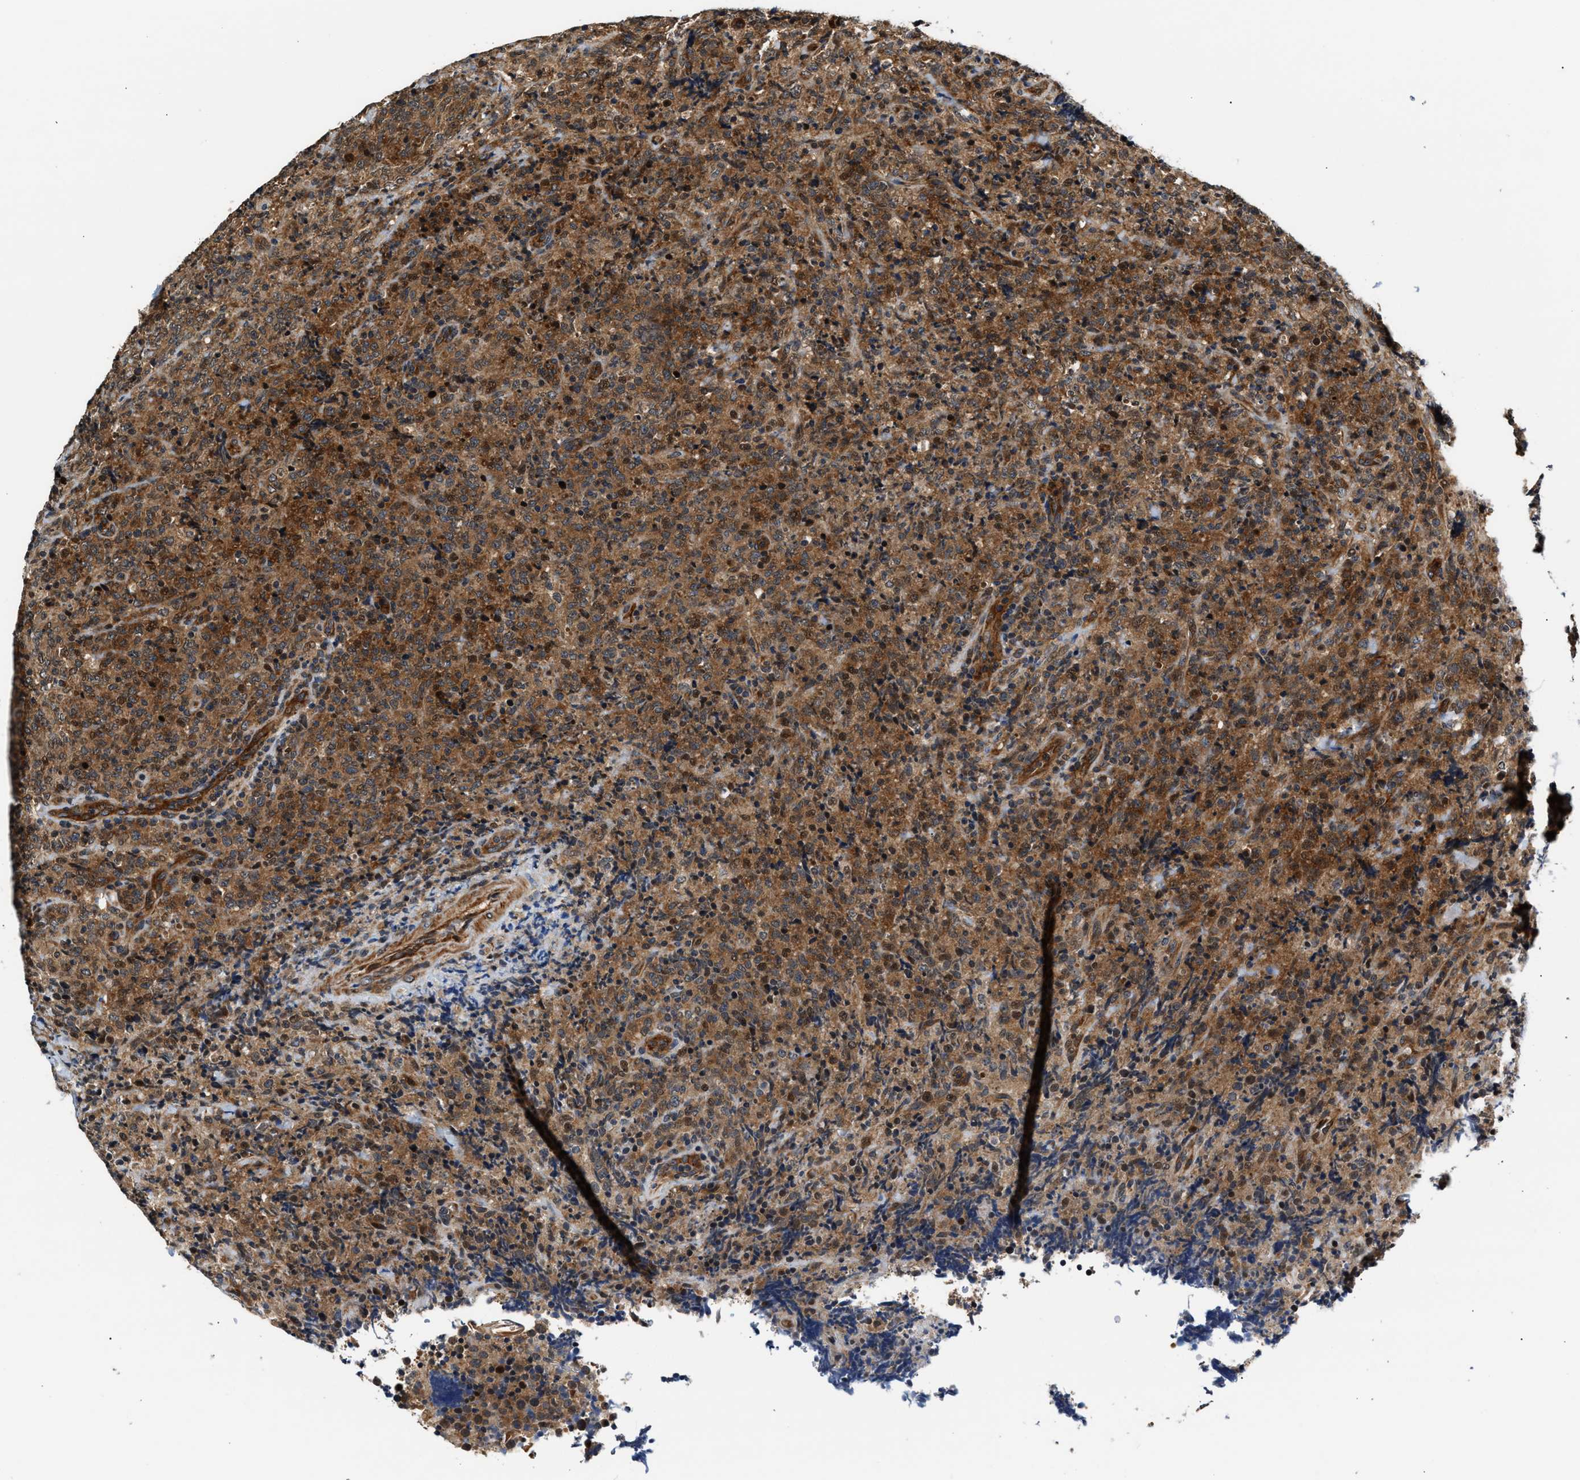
{"staining": {"intensity": "moderate", "quantity": "25%-75%", "location": "cytoplasmic/membranous,nuclear"}, "tissue": "lymphoma", "cell_type": "Tumor cells", "image_type": "cancer", "snomed": [{"axis": "morphology", "description": "Malignant lymphoma, non-Hodgkin's type, High grade"}, {"axis": "topography", "description": "Tonsil"}], "caption": "This is an image of immunohistochemistry staining of lymphoma, which shows moderate positivity in the cytoplasmic/membranous and nuclear of tumor cells.", "gene": "TUT7", "patient": {"sex": "female", "age": 36}}